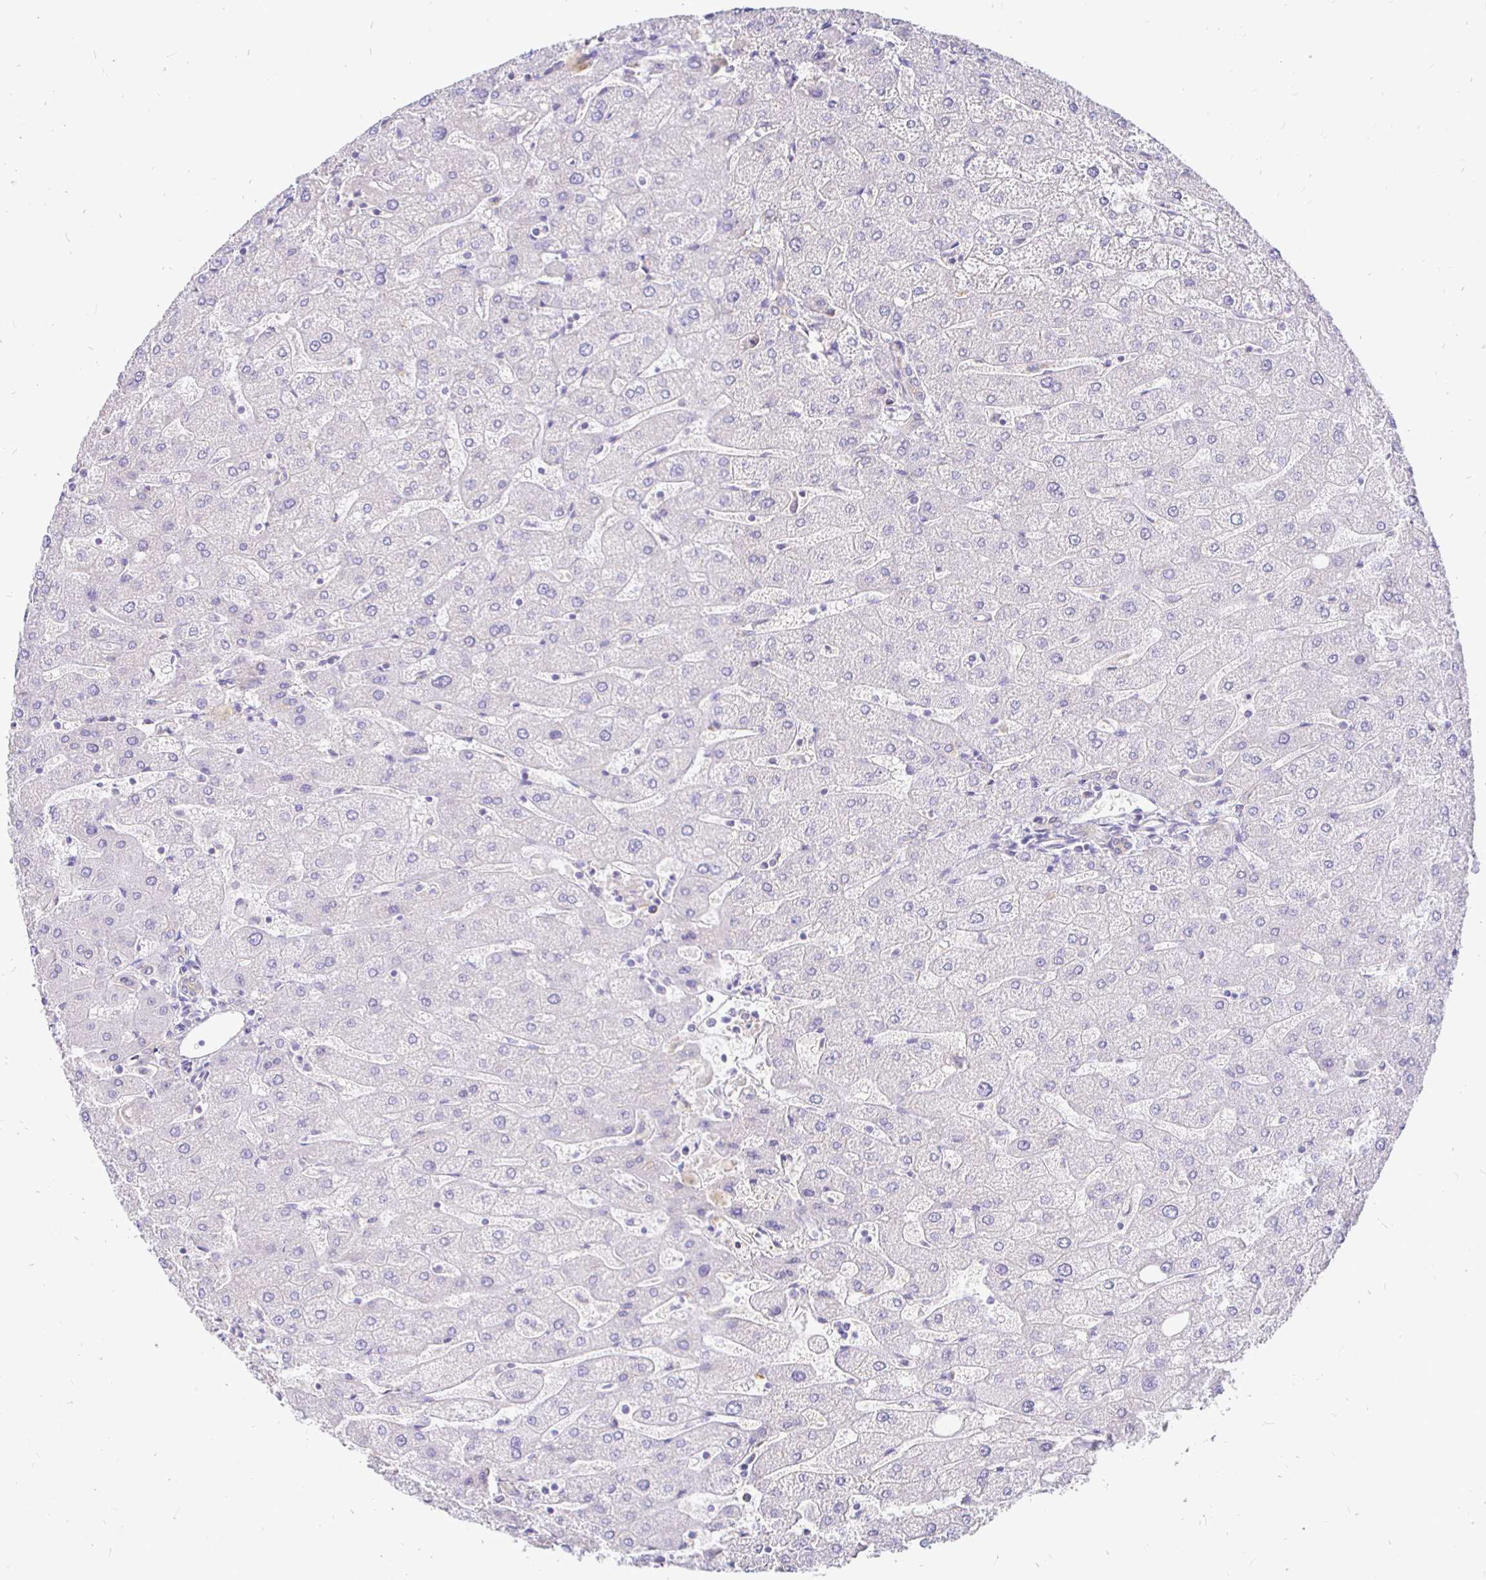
{"staining": {"intensity": "negative", "quantity": "none", "location": "none"}, "tissue": "liver", "cell_type": "Cholangiocytes", "image_type": "normal", "snomed": [{"axis": "morphology", "description": "Normal tissue, NOS"}, {"axis": "topography", "description": "Liver"}], "caption": "High power microscopy histopathology image of an IHC image of unremarkable liver, revealing no significant staining in cholangiocytes.", "gene": "NECAB1", "patient": {"sex": "male", "age": 67}}